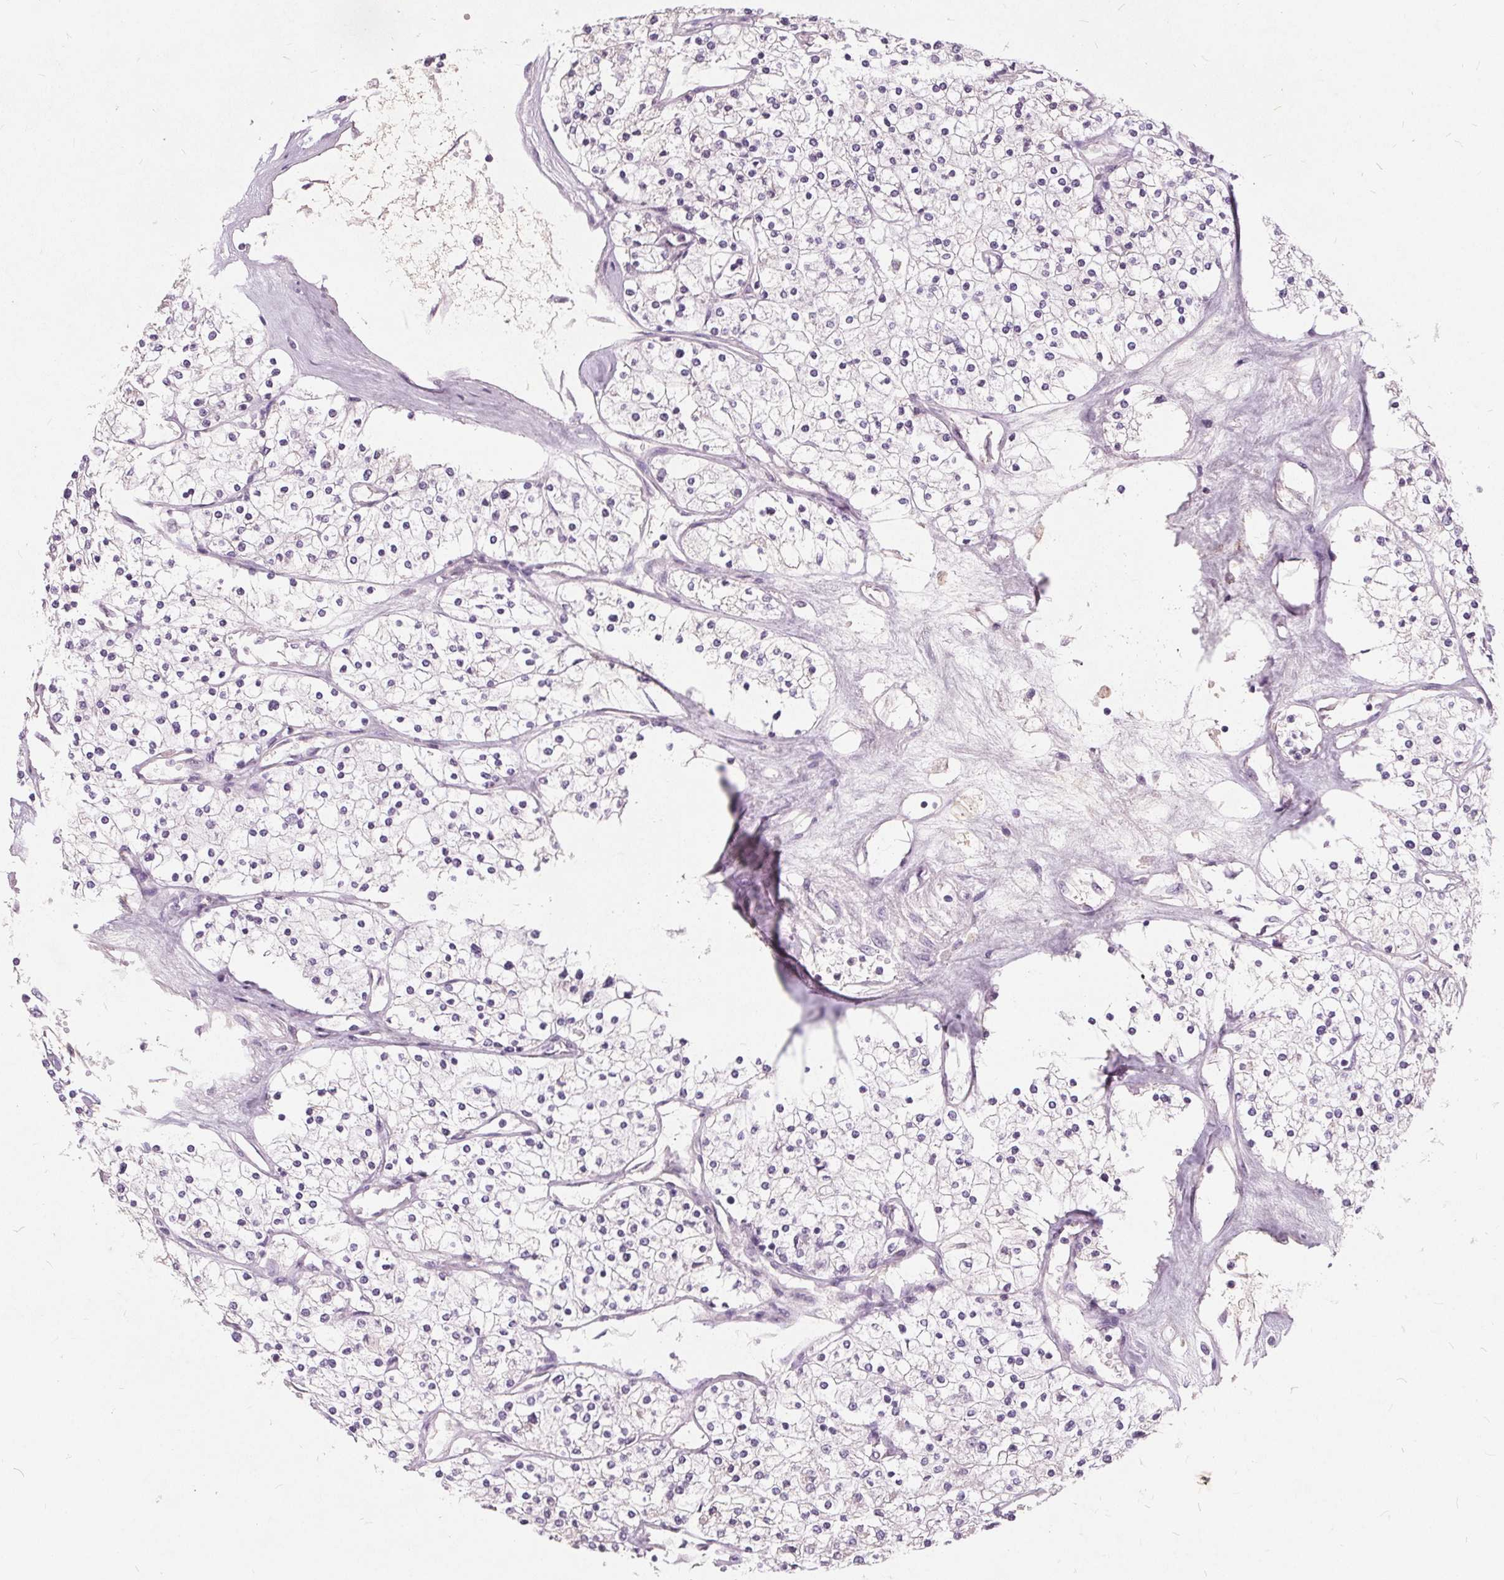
{"staining": {"intensity": "negative", "quantity": "none", "location": "none"}, "tissue": "renal cancer", "cell_type": "Tumor cells", "image_type": "cancer", "snomed": [{"axis": "morphology", "description": "Adenocarcinoma, NOS"}, {"axis": "topography", "description": "Kidney"}], "caption": "Immunohistochemical staining of adenocarcinoma (renal) displays no significant expression in tumor cells.", "gene": "PLA2G2E", "patient": {"sex": "male", "age": 80}}